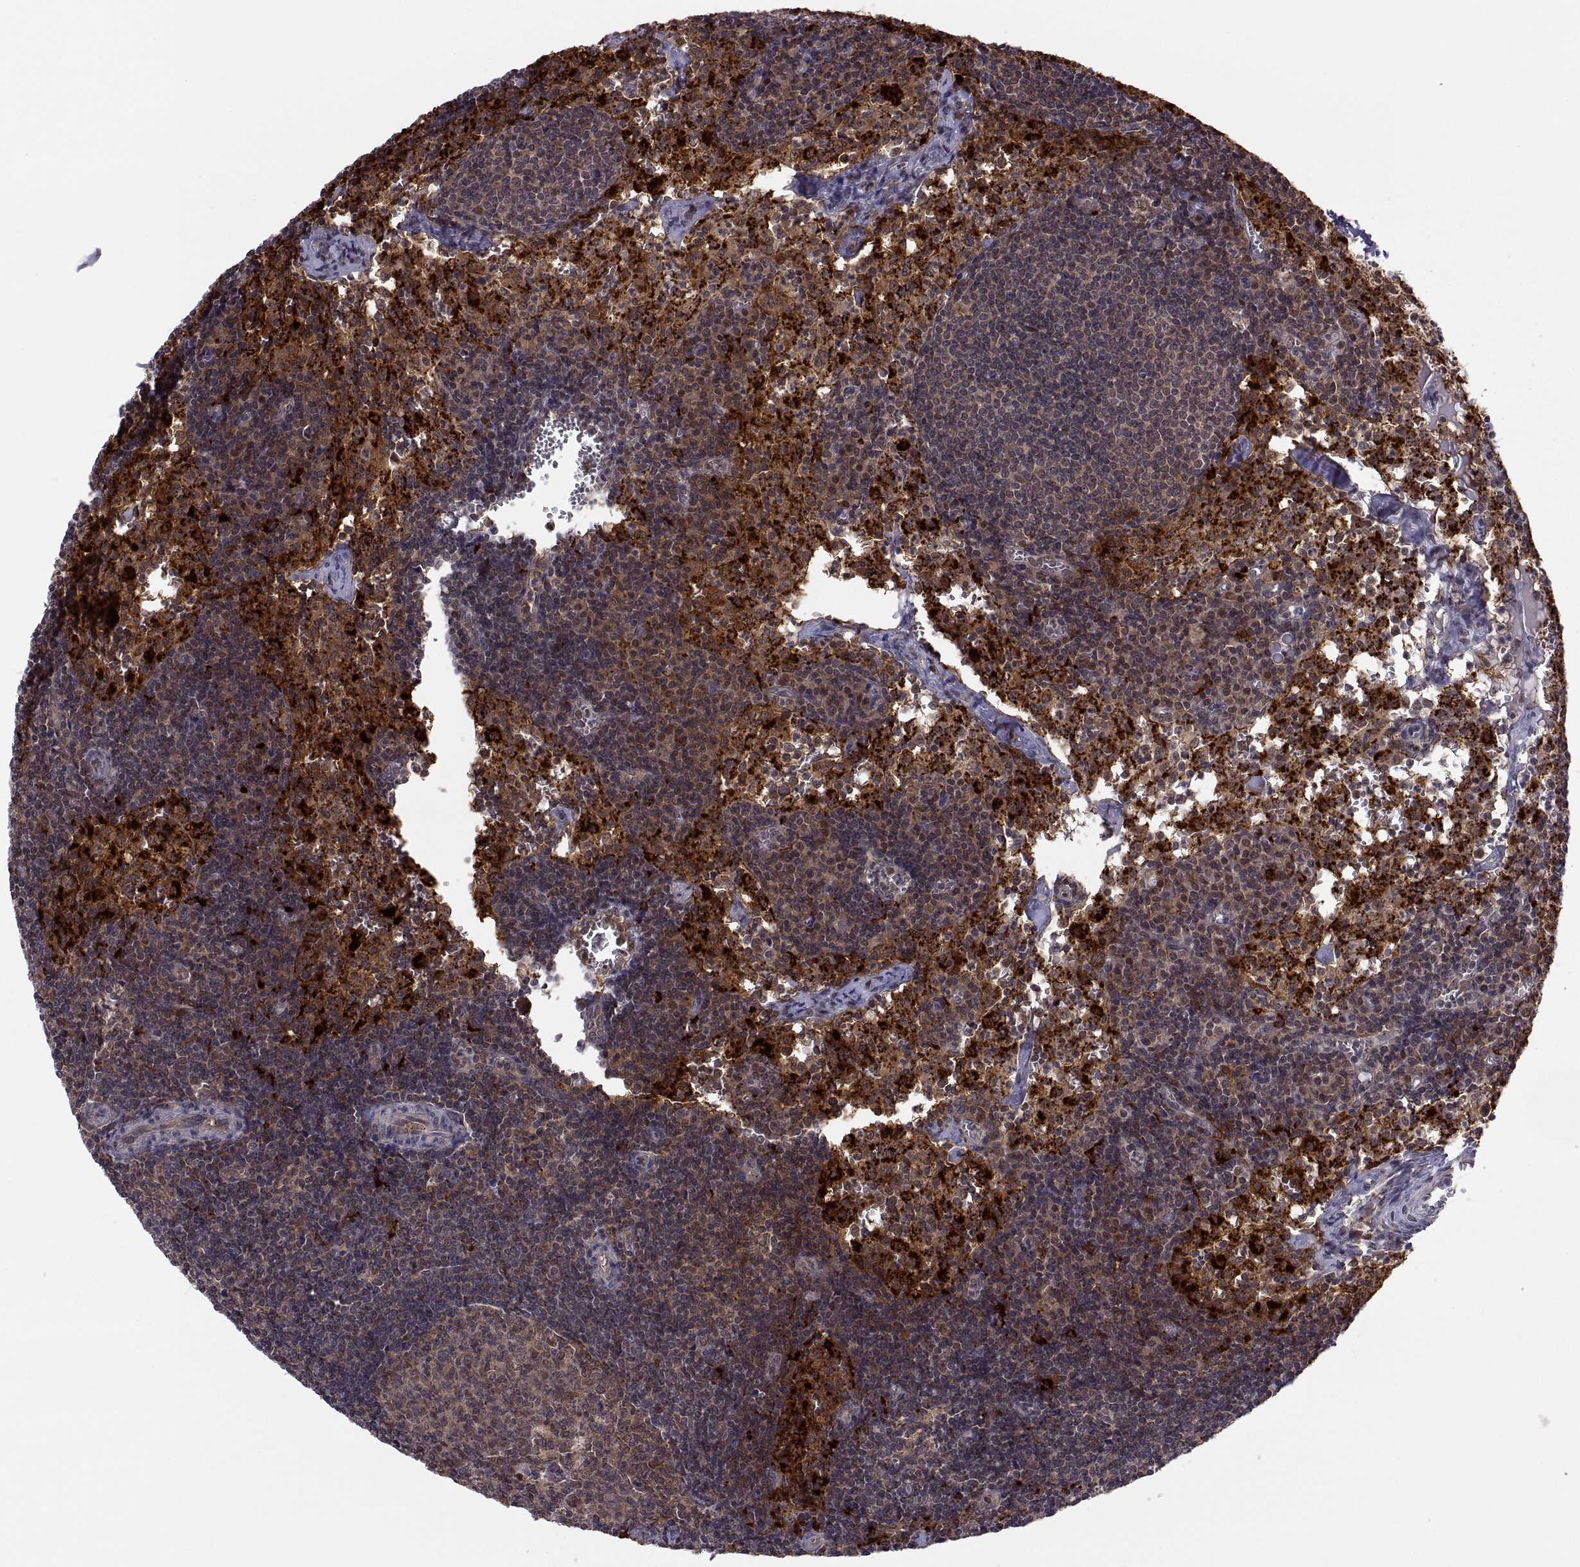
{"staining": {"intensity": "weak", "quantity": ">75%", "location": "cytoplasmic/membranous"}, "tissue": "lymph node", "cell_type": "Germinal center cells", "image_type": "normal", "snomed": [{"axis": "morphology", "description": "Normal tissue, NOS"}, {"axis": "topography", "description": "Lymph node"}], "caption": "A low amount of weak cytoplasmic/membranous expression is present in approximately >75% of germinal center cells in unremarkable lymph node. Using DAB (brown) and hematoxylin (blue) stains, captured at high magnification using brightfield microscopy.", "gene": "PSMC2", "patient": {"sex": "female", "age": 52}}